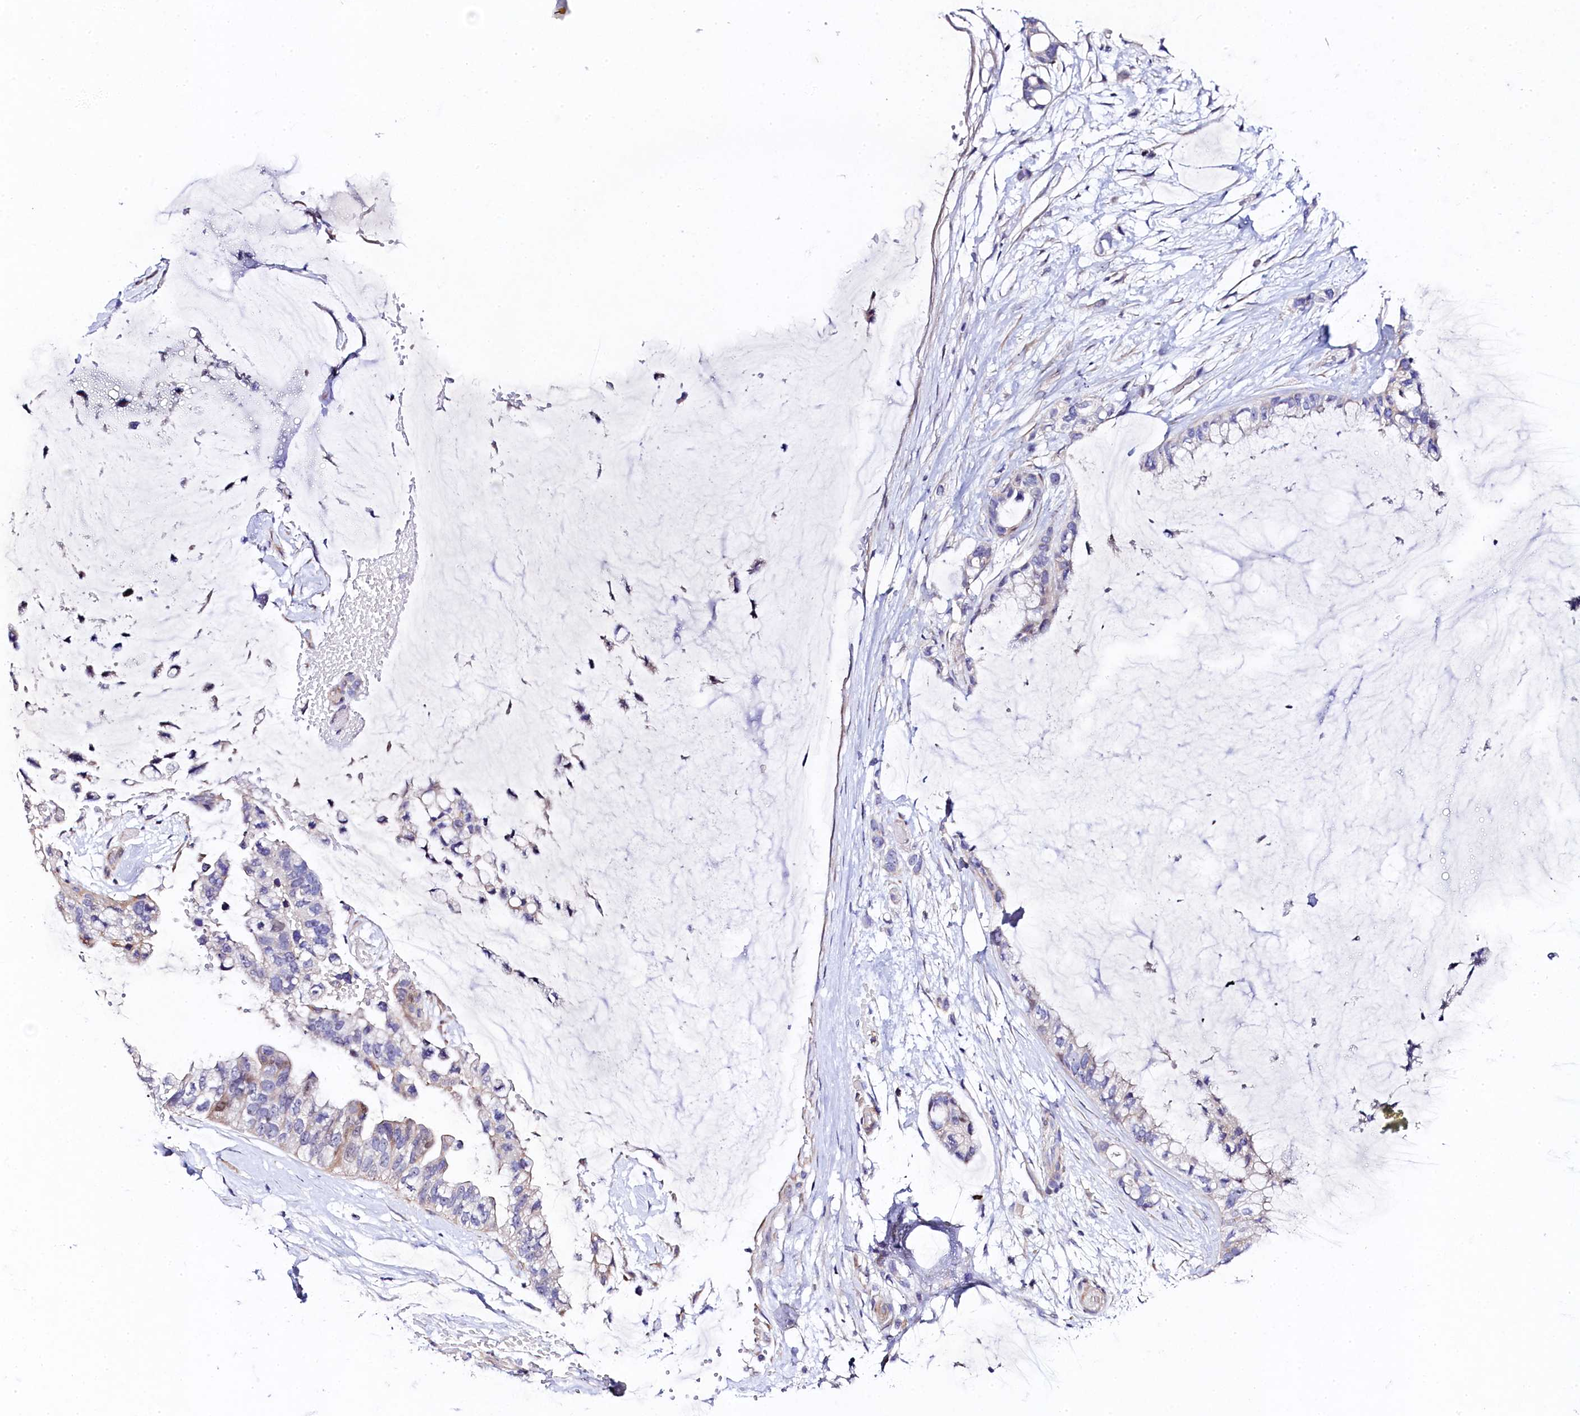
{"staining": {"intensity": "negative", "quantity": "none", "location": "none"}, "tissue": "ovarian cancer", "cell_type": "Tumor cells", "image_type": "cancer", "snomed": [{"axis": "morphology", "description": "Cystadenocarcinoma, mucinous, NOS"}, {"axis": "topography", "description": "Ovary"}], "caption": "Protein analysis of ovarian mucinous cystadenocarcinoma exhibits no significant positivity in tumor cells.", "gene": "FXYD6", "patient": {"sex": "female", "age": 39}}